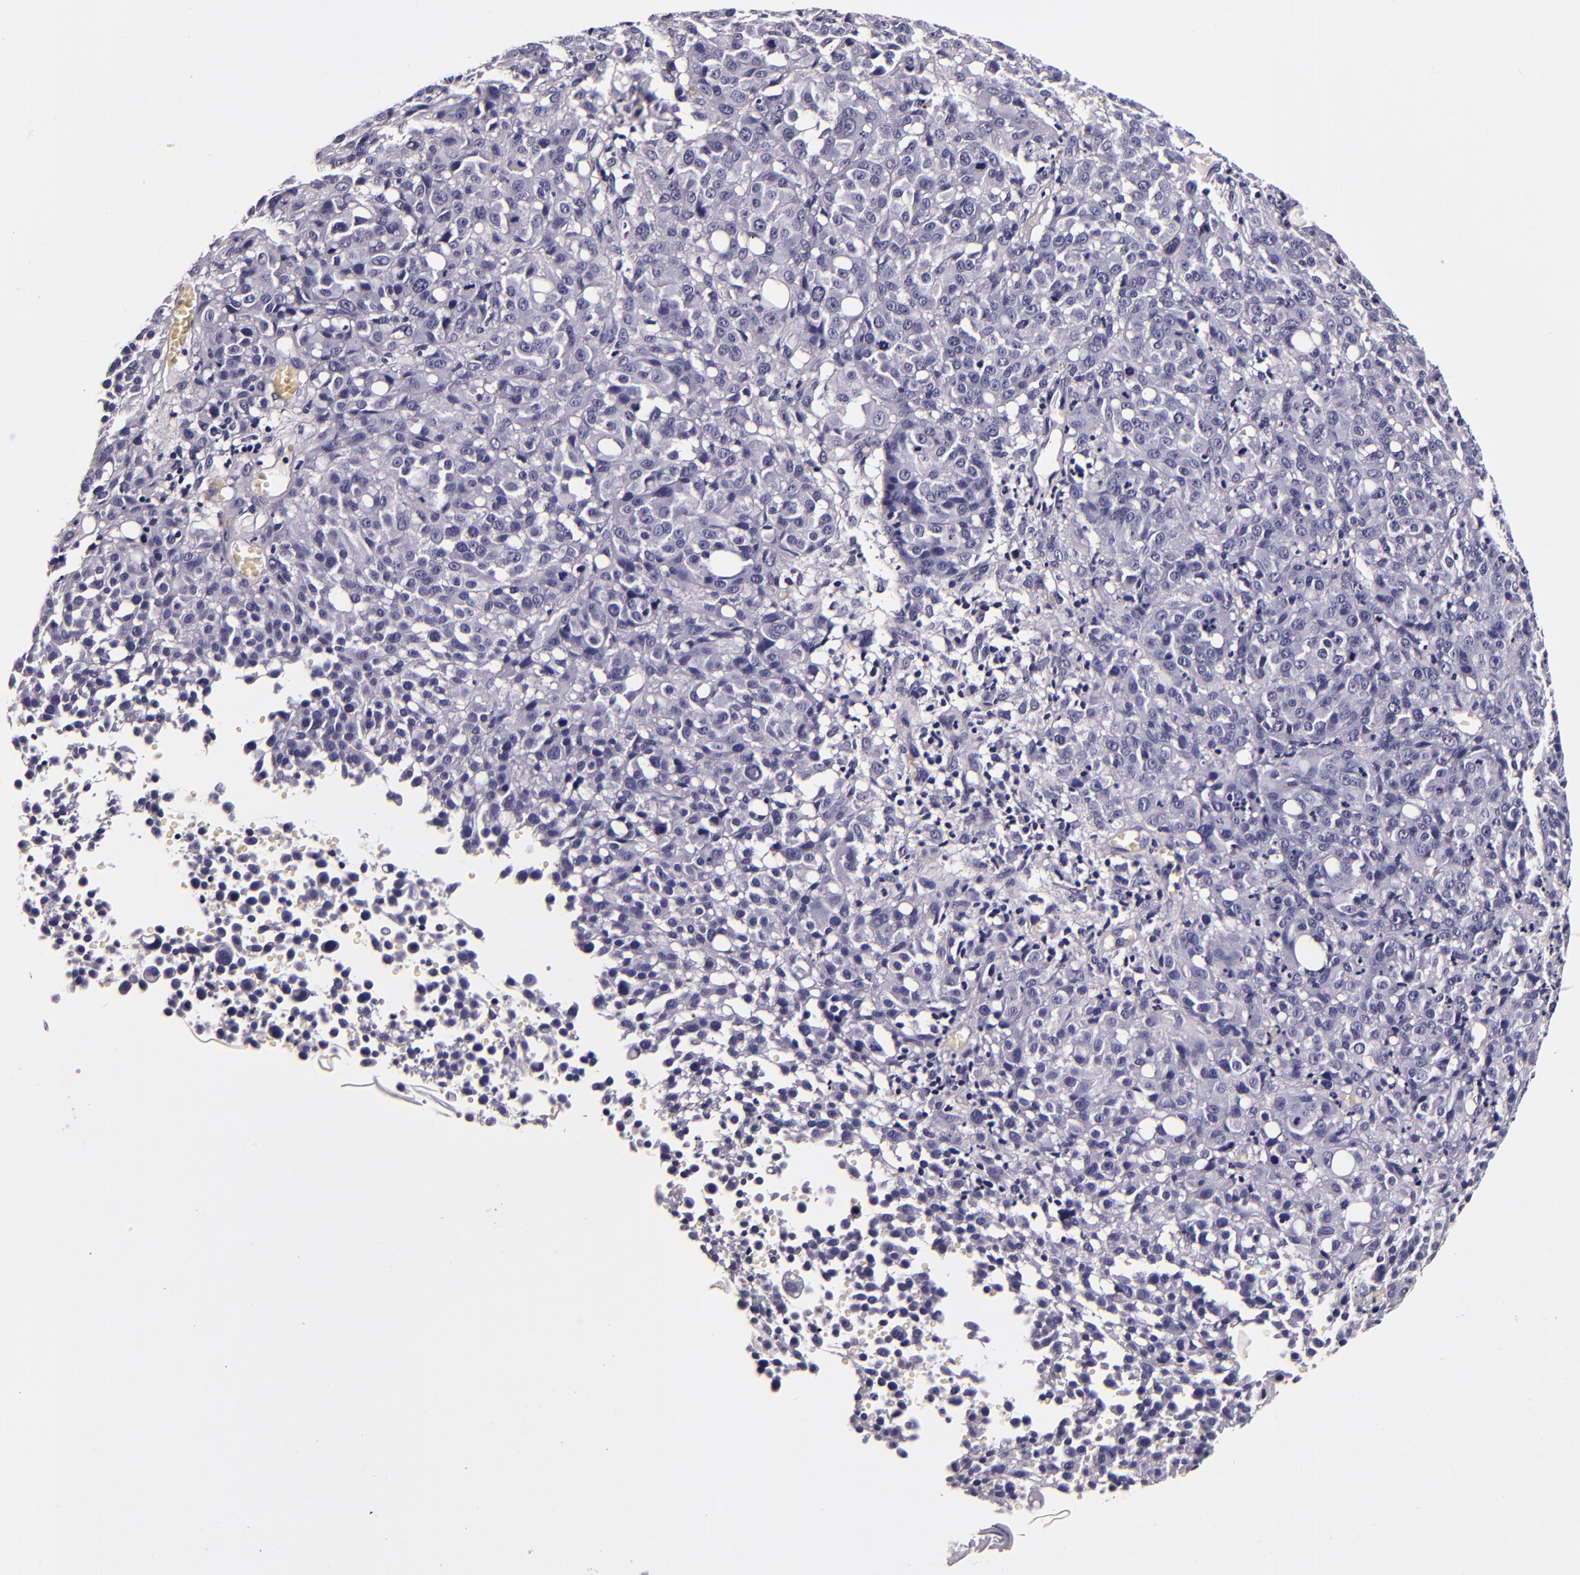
{"staining": {"intensity": "negative", "quantity": "none", "location": "none"}, "tissue": "melanoma", "cell_type": "Tumor cells", "image_type": "cancer", "snomed": [{"axis": "morphology", "description": "Malignant melanoma, NOS"}, {"axis": "topography", "description": "Skin"}], "caption": "Immunohistochemistry of human melanoma demonstrates no expression in tumor cells.", "gene": "FBN1", "patient": {"sex": "female", "age": 49}}